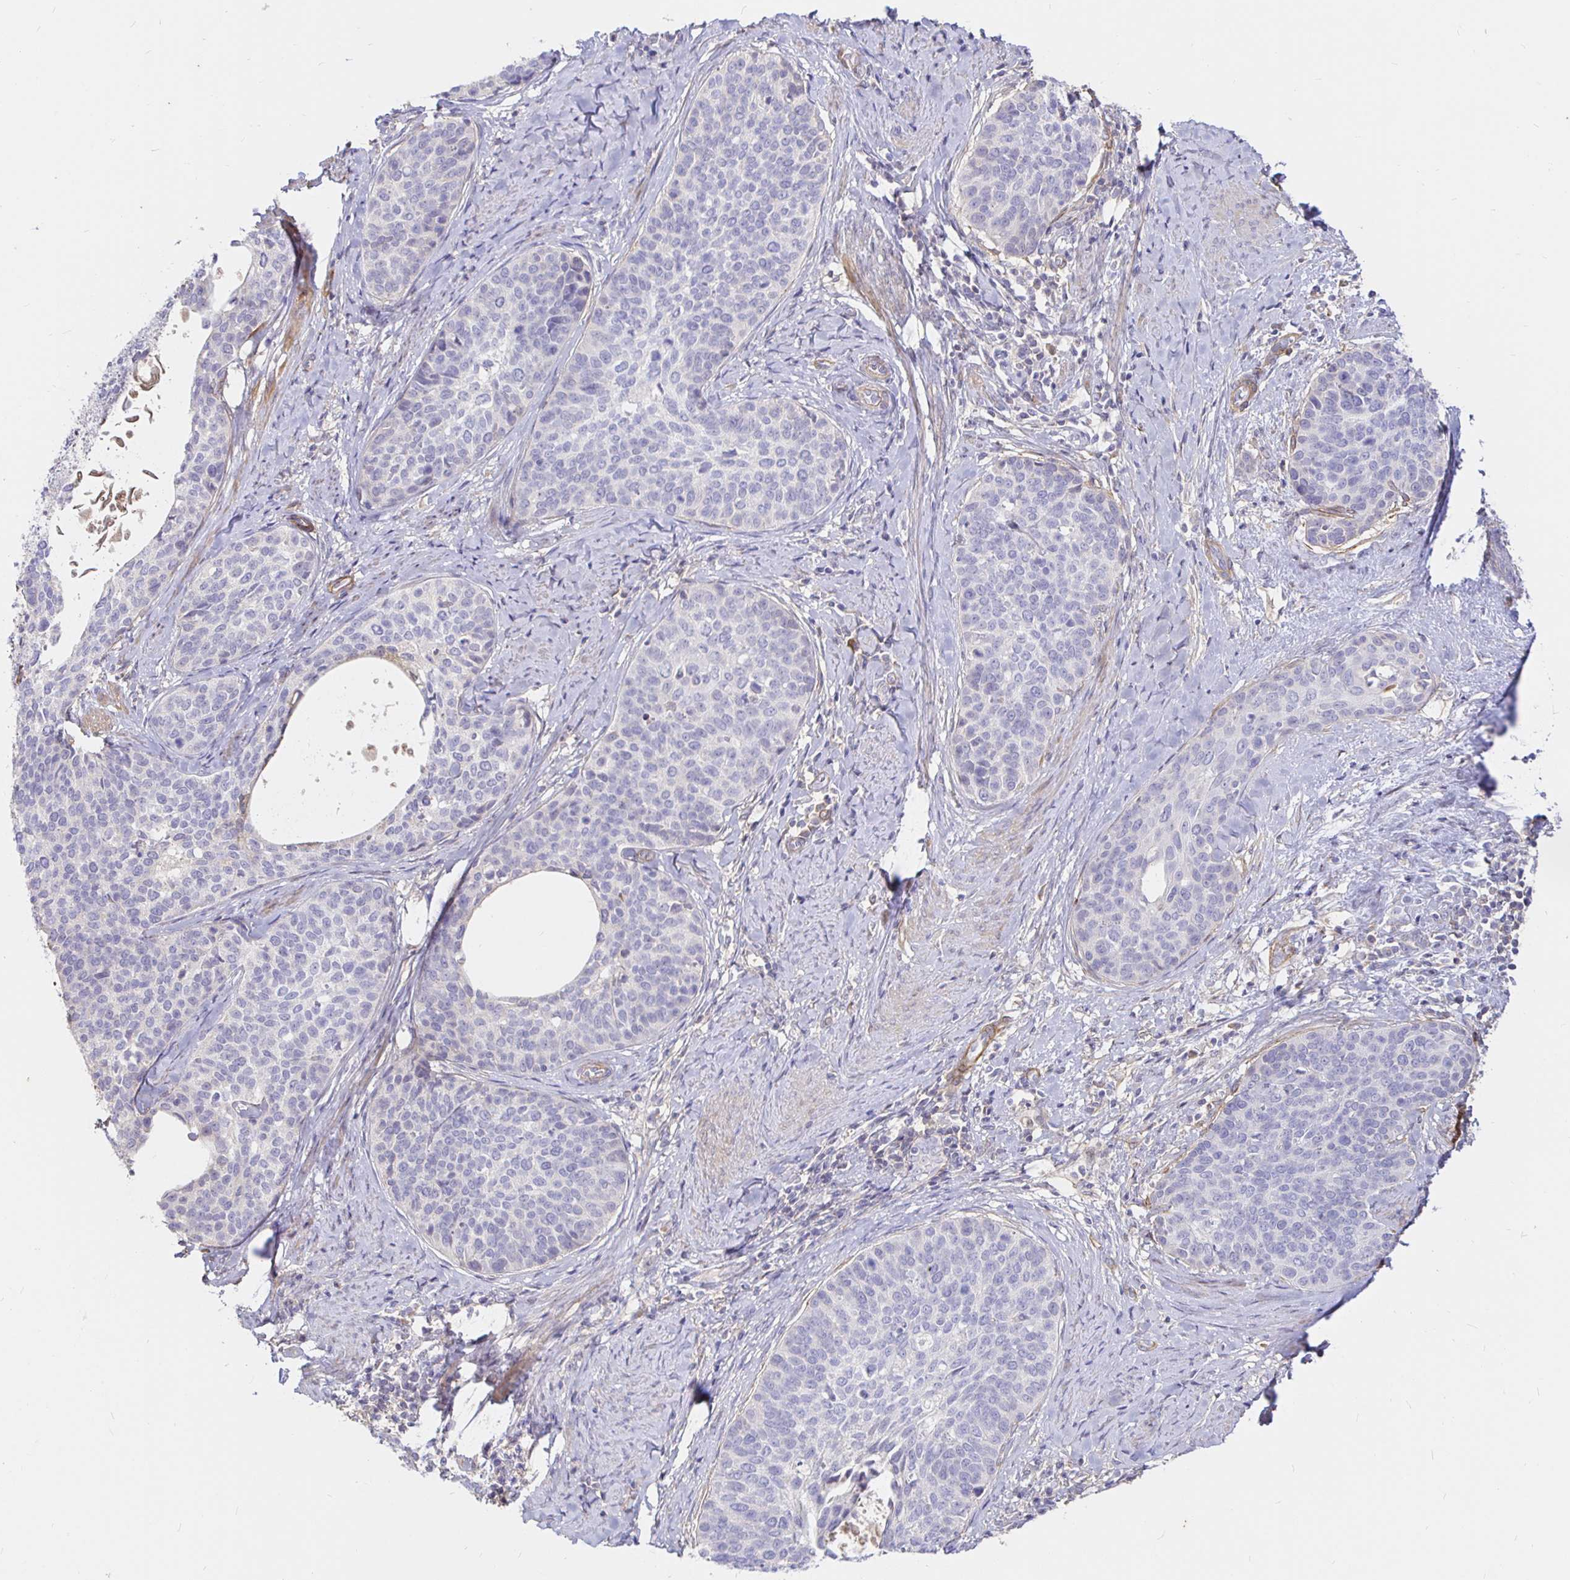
{"staining": {"intensity": "negative", "quantity": "none", "location": "none"}, "tissue": "cervical cancer", "cell_type": "Tumor cells", "image_type": "cancer", "snomed": [{"axis": "morphology", "description": "Squamous cell carcinoma, NOS"}, {"axis": "topography", "description": "Cervix"}], "caption": "Histopathology image shows no significant protein positivity in tumor cells of cervical cancer (squamous cell carcinoma).", "gene": "PALM2AKAP2", "patient": {"sex": "female", "age": 69}}